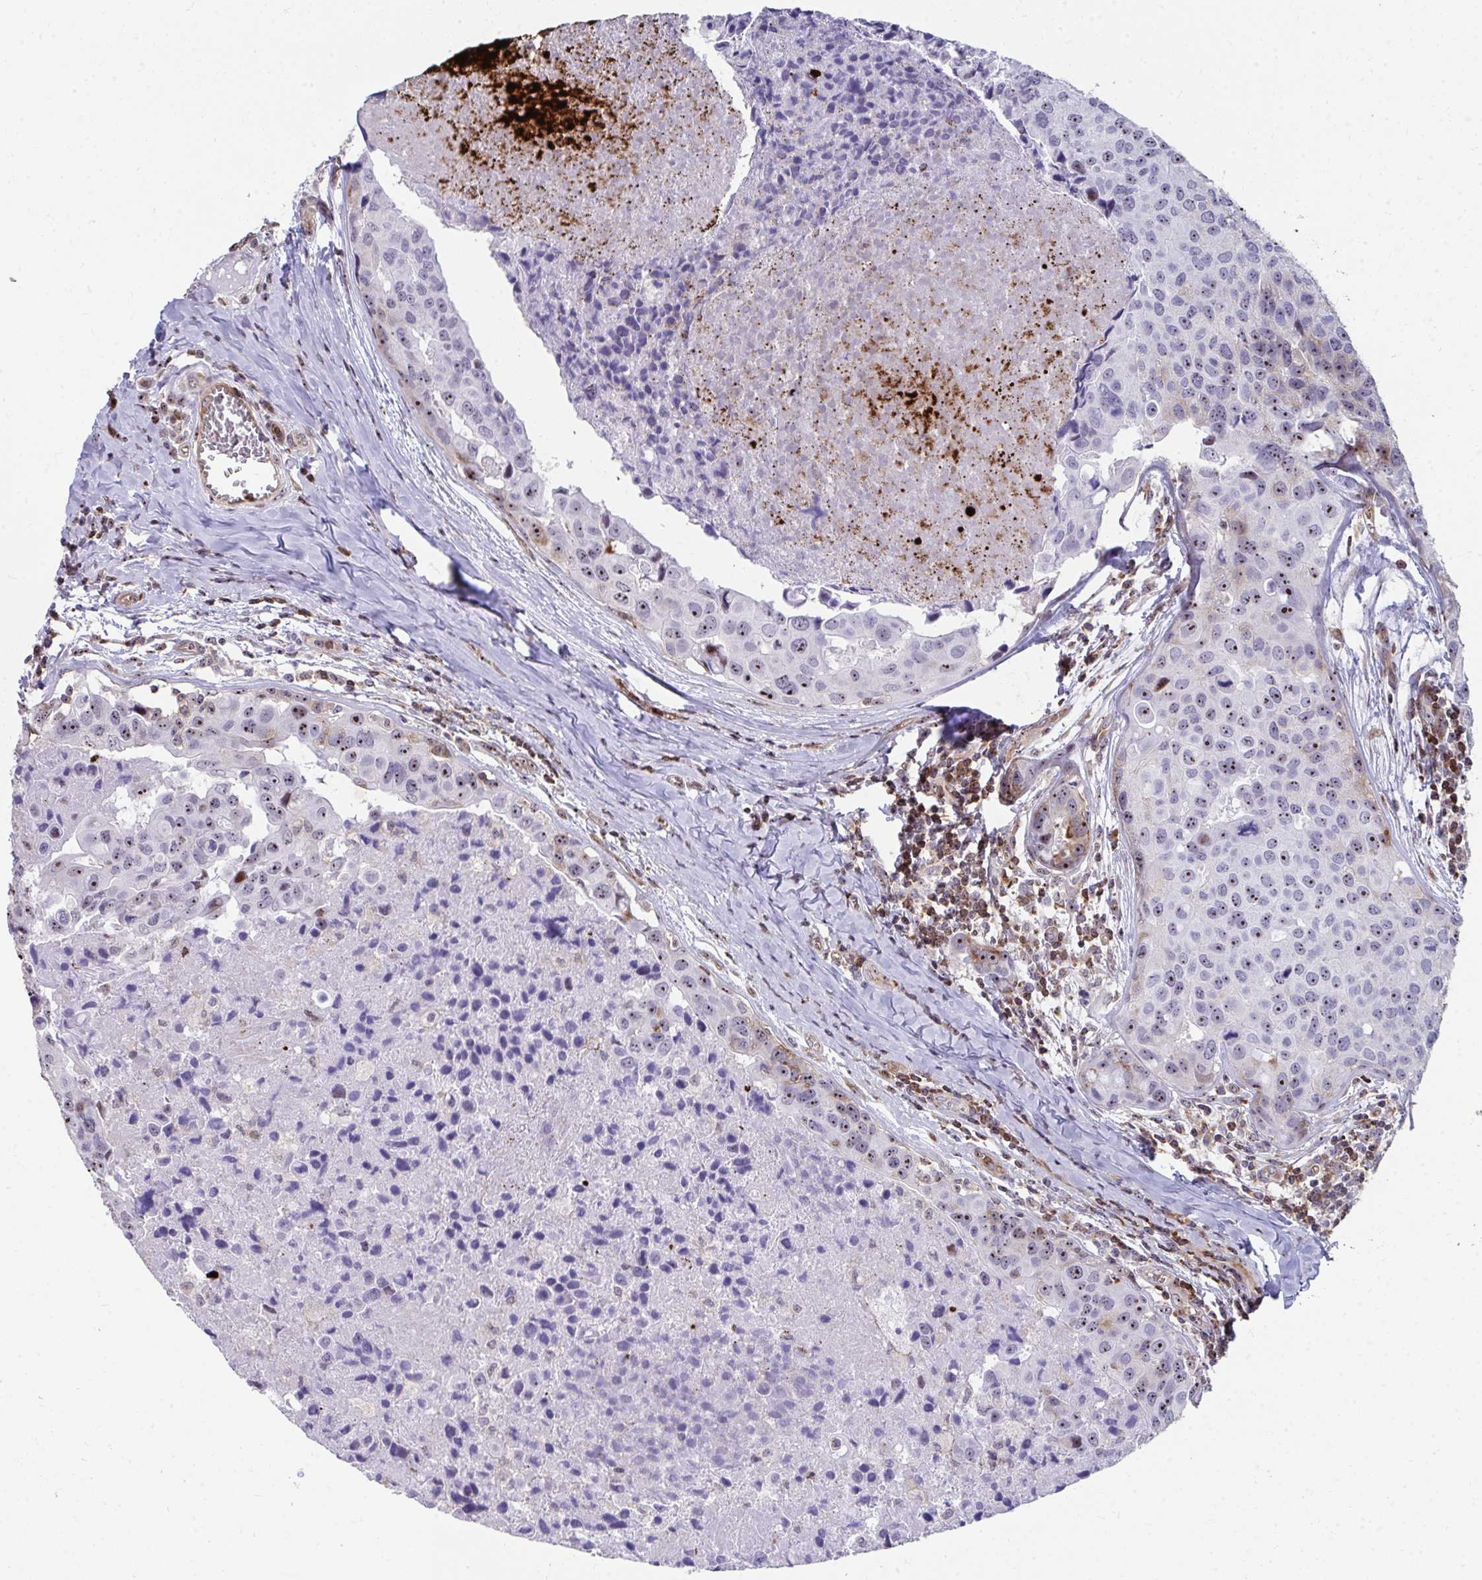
{"staining": {"intensity": "moderate", "quantity": "25%-75%", "location": "cytoplasmic/membranous,nuclear"}, "tissue": "breast cancer", "cell_type": "Tumor cells", "image_type": "cancer", "snomed": [{"axis": "morphology", "description": "Duct carcinoma"}, {"axis": "topography", "description": "Breast"}], "caption": "This micrograph exhibits immunohistochemistry staining of breast cancer (intraductal carcinoma), with medium moderate cytoplasmic/membranous and nuclear positivity in approximately 25%-75% of tumor cells.", "gene": "FOXN3", "patient": {"sex": "female", "age": 24}}